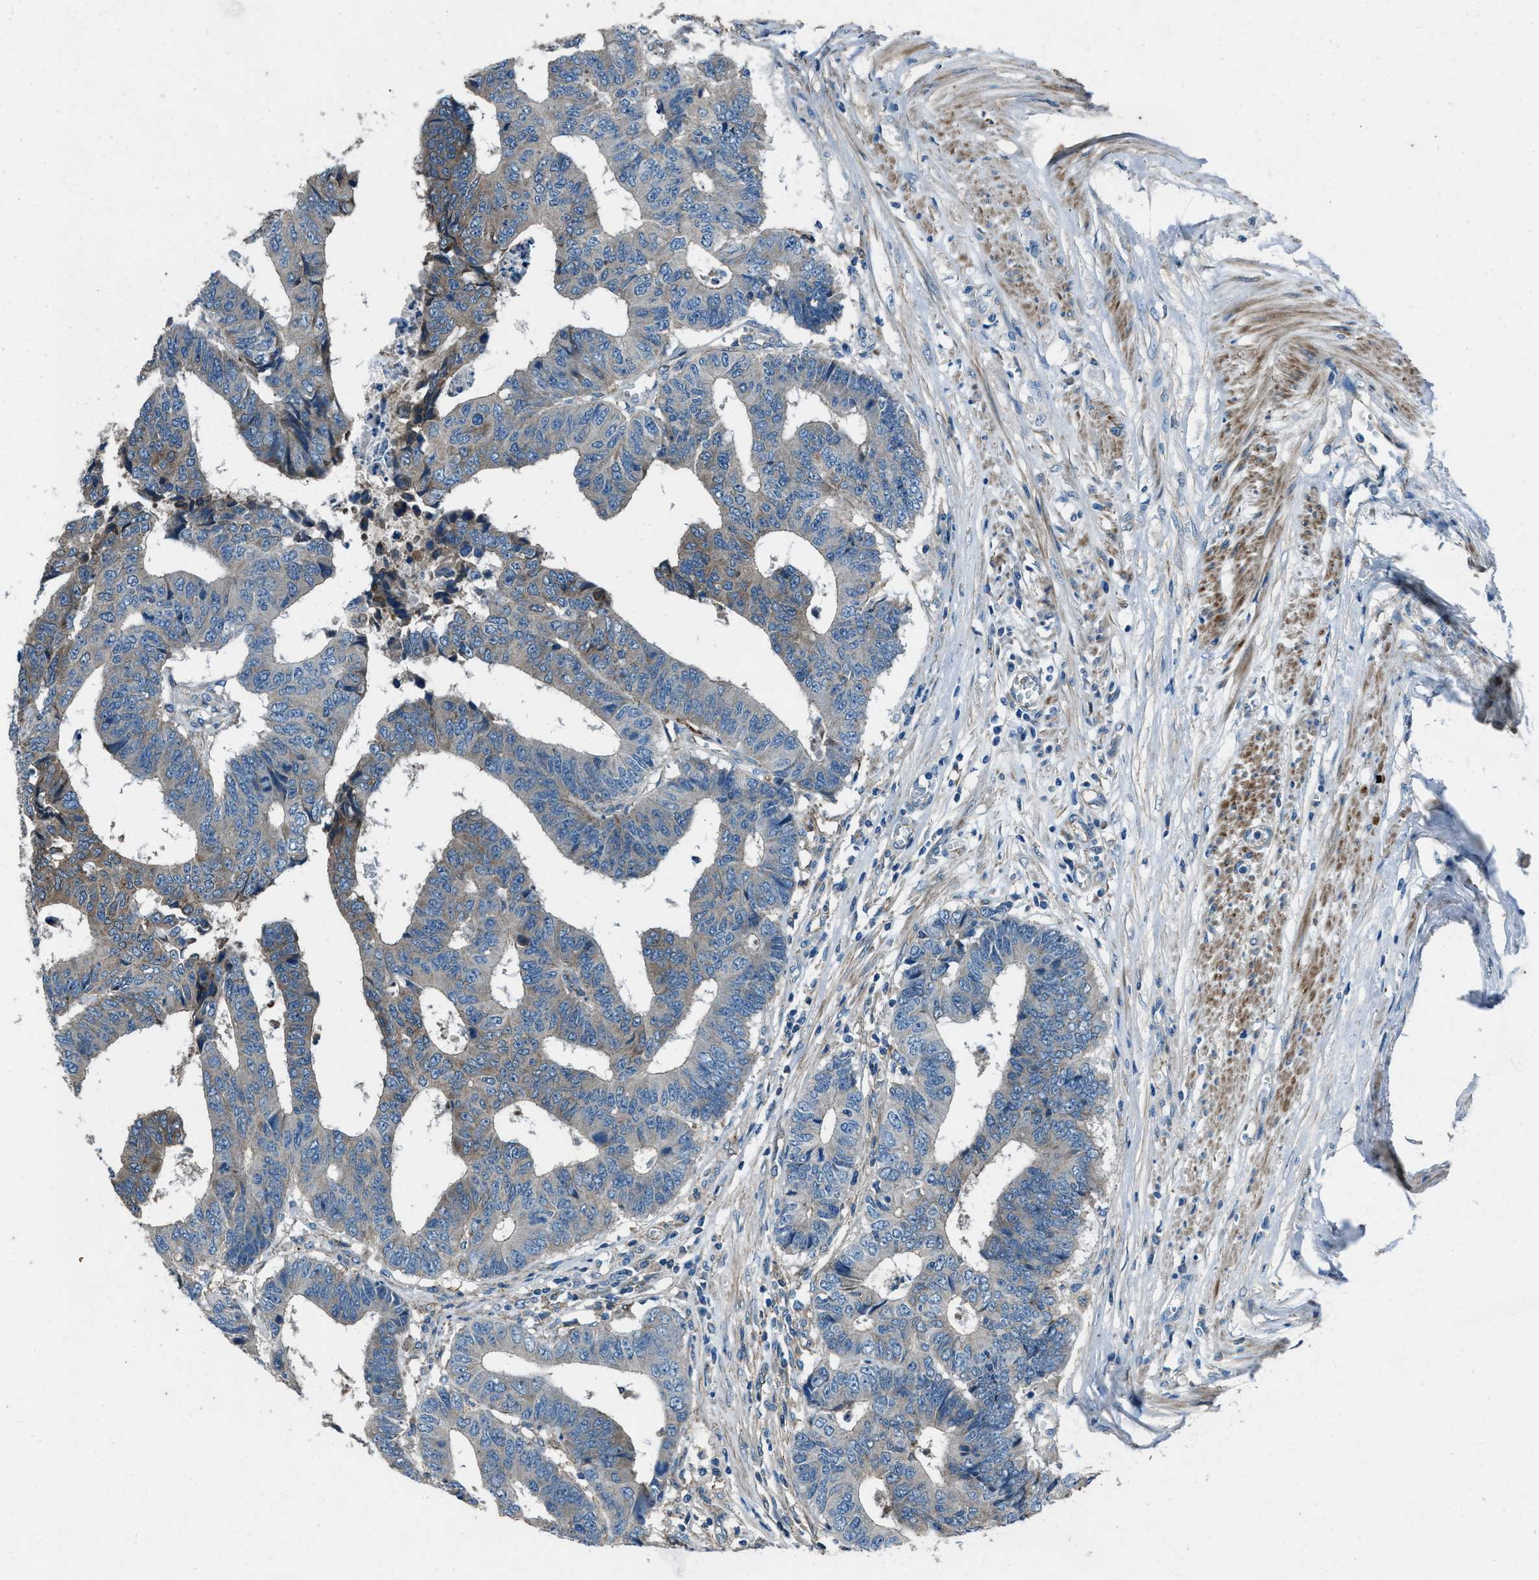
{"staining": {"intensity": "moderate", "quantity": "<25%", "location": "cytoplasmic/membranous"}, "tissue": "colorectal cancer", "cell_type": "Tumor cells", "image_type": "cancer", "snomed": [{"axis": "morphology", "description": "Adenocarcinoma, NOS"}, {"axis": "topography", "description": "Rectum"}], "caption": "Immunohistochemistry micrograph of colorectal cancer stained for a protein (brown), which reveals low levels of moderate cytoplasmic/membranous staining in approximately <25% of tumor cells.", "gene": "SVIL", "patient": {"sex": "male", "age": 84}}